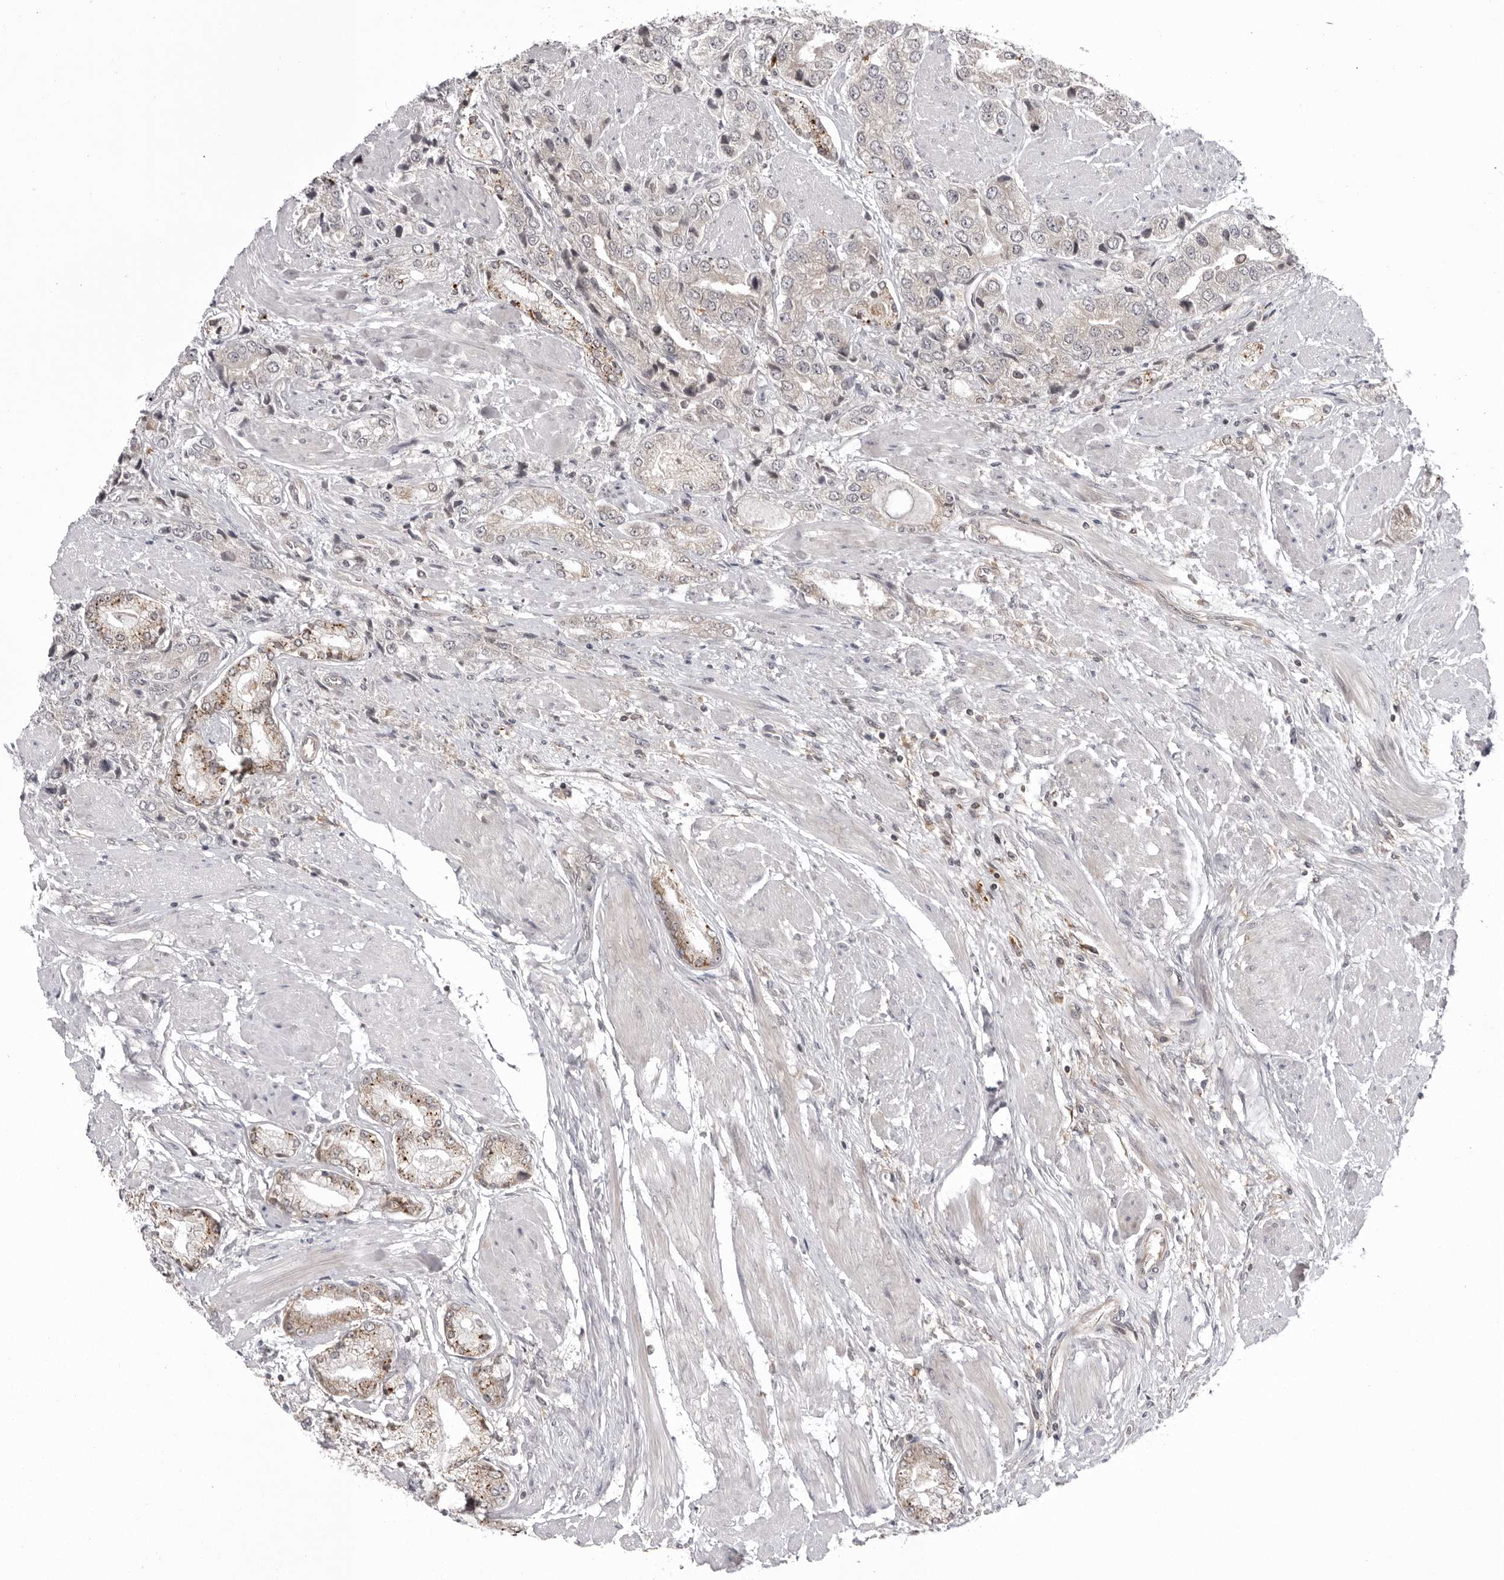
{"staining": {"intensity": "negative", "quantity": "none", "location": "none"}, "tissue": "prostate cancer", "cell_type": "Tumor cells", "image_type": "cancer", "snomed": [{"axis": "morphology", "description": "Adenocarcinoma, High grade"}, {"axis": "topography", "description": "Prostate"}], "caption": "Image shows no significant protein positivity in tumor cells of prostate cancer (high-grade adenocarcinoma). (DAB (3,3'-diaminobenzidine) immunohistochemistry (IHC) visualized using brightfield microscopy, high magnification).", "gene": "USP43", "patient": {"sex": "male", "age": 50}}